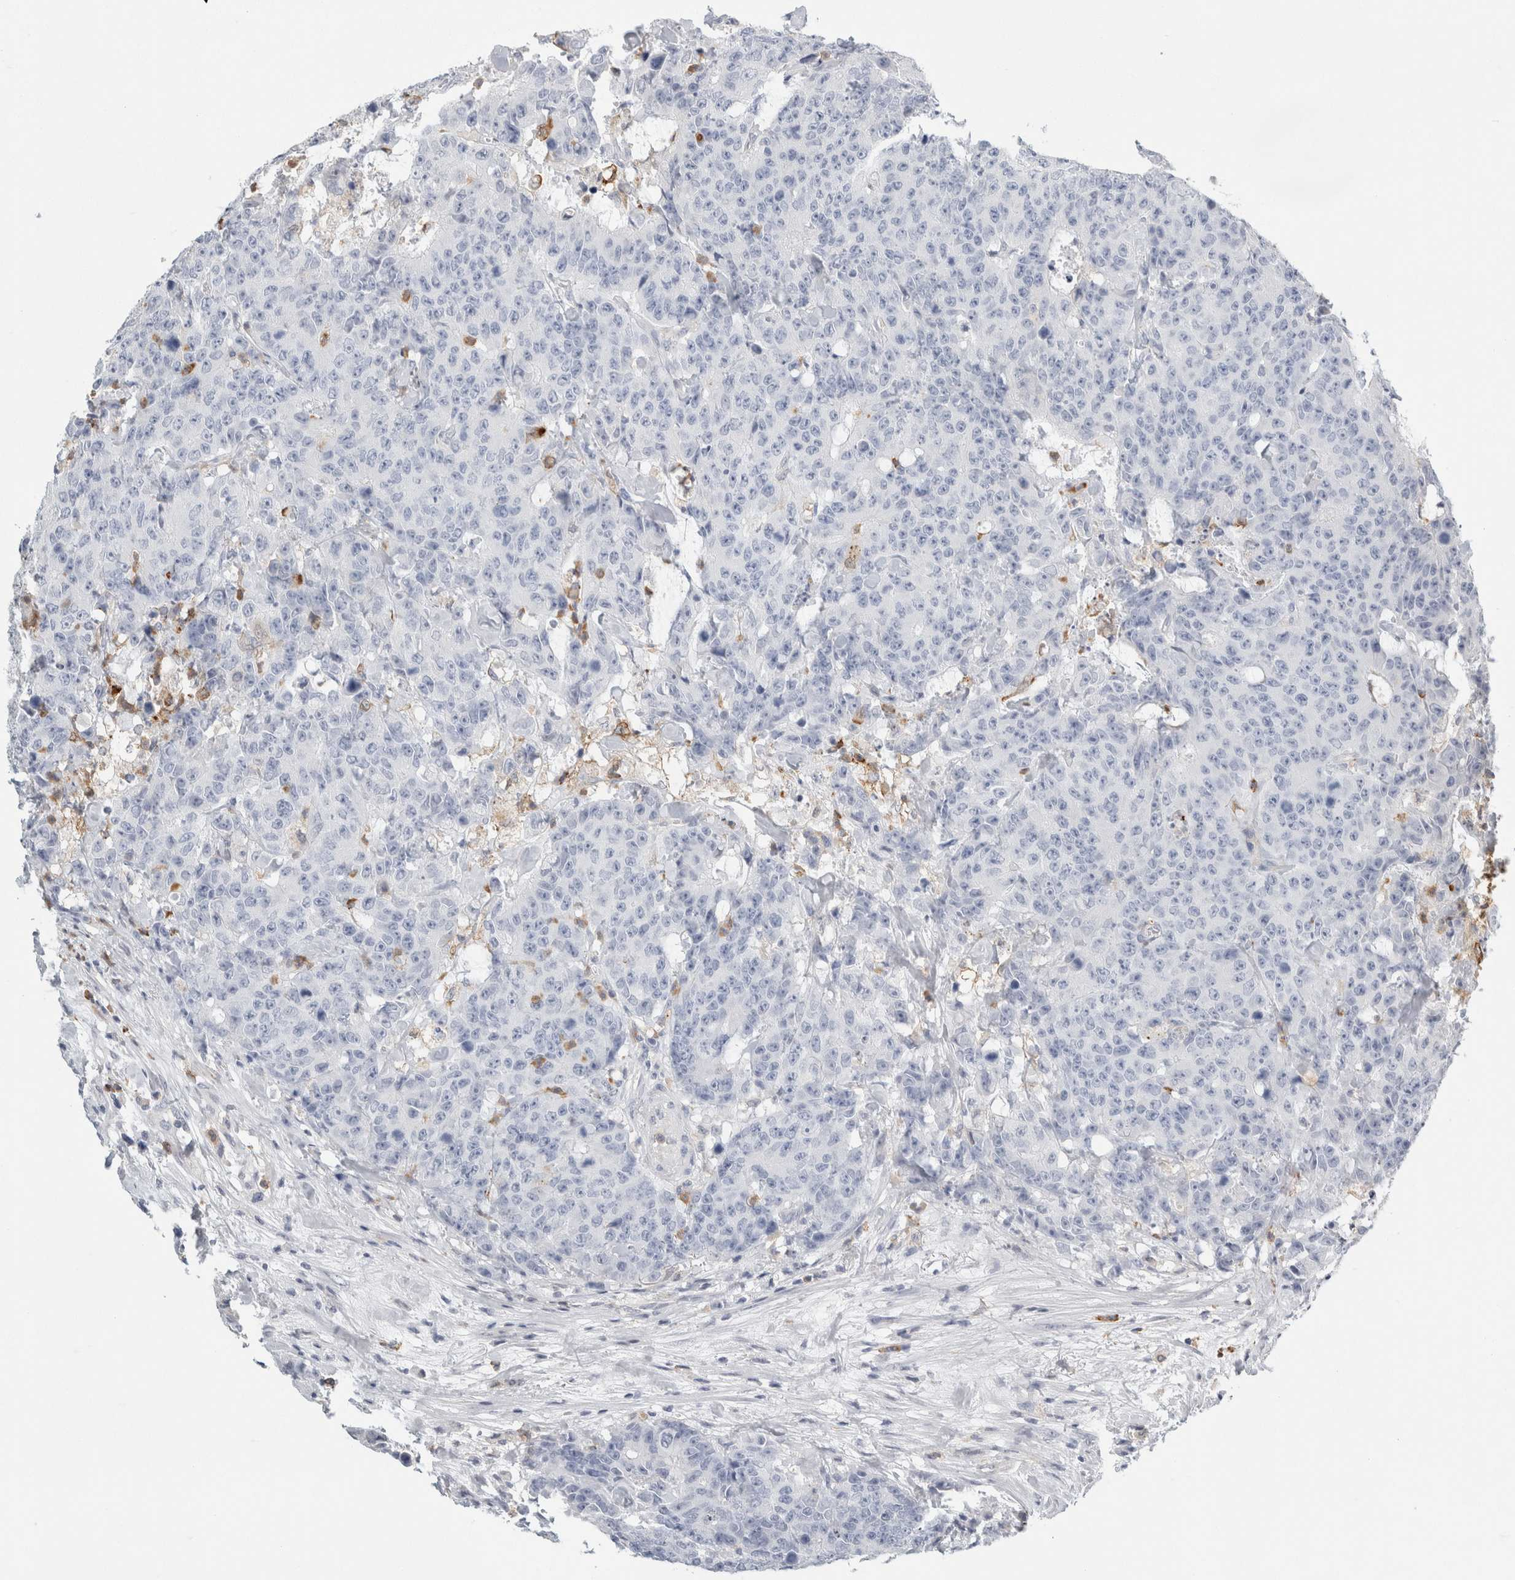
{"staining": {"intensity": "negative", "quantity": "none", "location": "none"}, "tissue": "colorectal cancer", "cell_type": "Tumor cells", "image_type": "cancer", "snomed": [{"axis": "morphology", "description": "Adenocarcinoma, NOS"}, {"axis": "topography", "description": "Colon"}], "caption": "Colorectal cancer (adenocarcinoma) stained for a protein using immunohistochemistry reveals no expression tumor cells.", "gene": "P2RY2", "patient": {"sex": "female", "age": 86}}